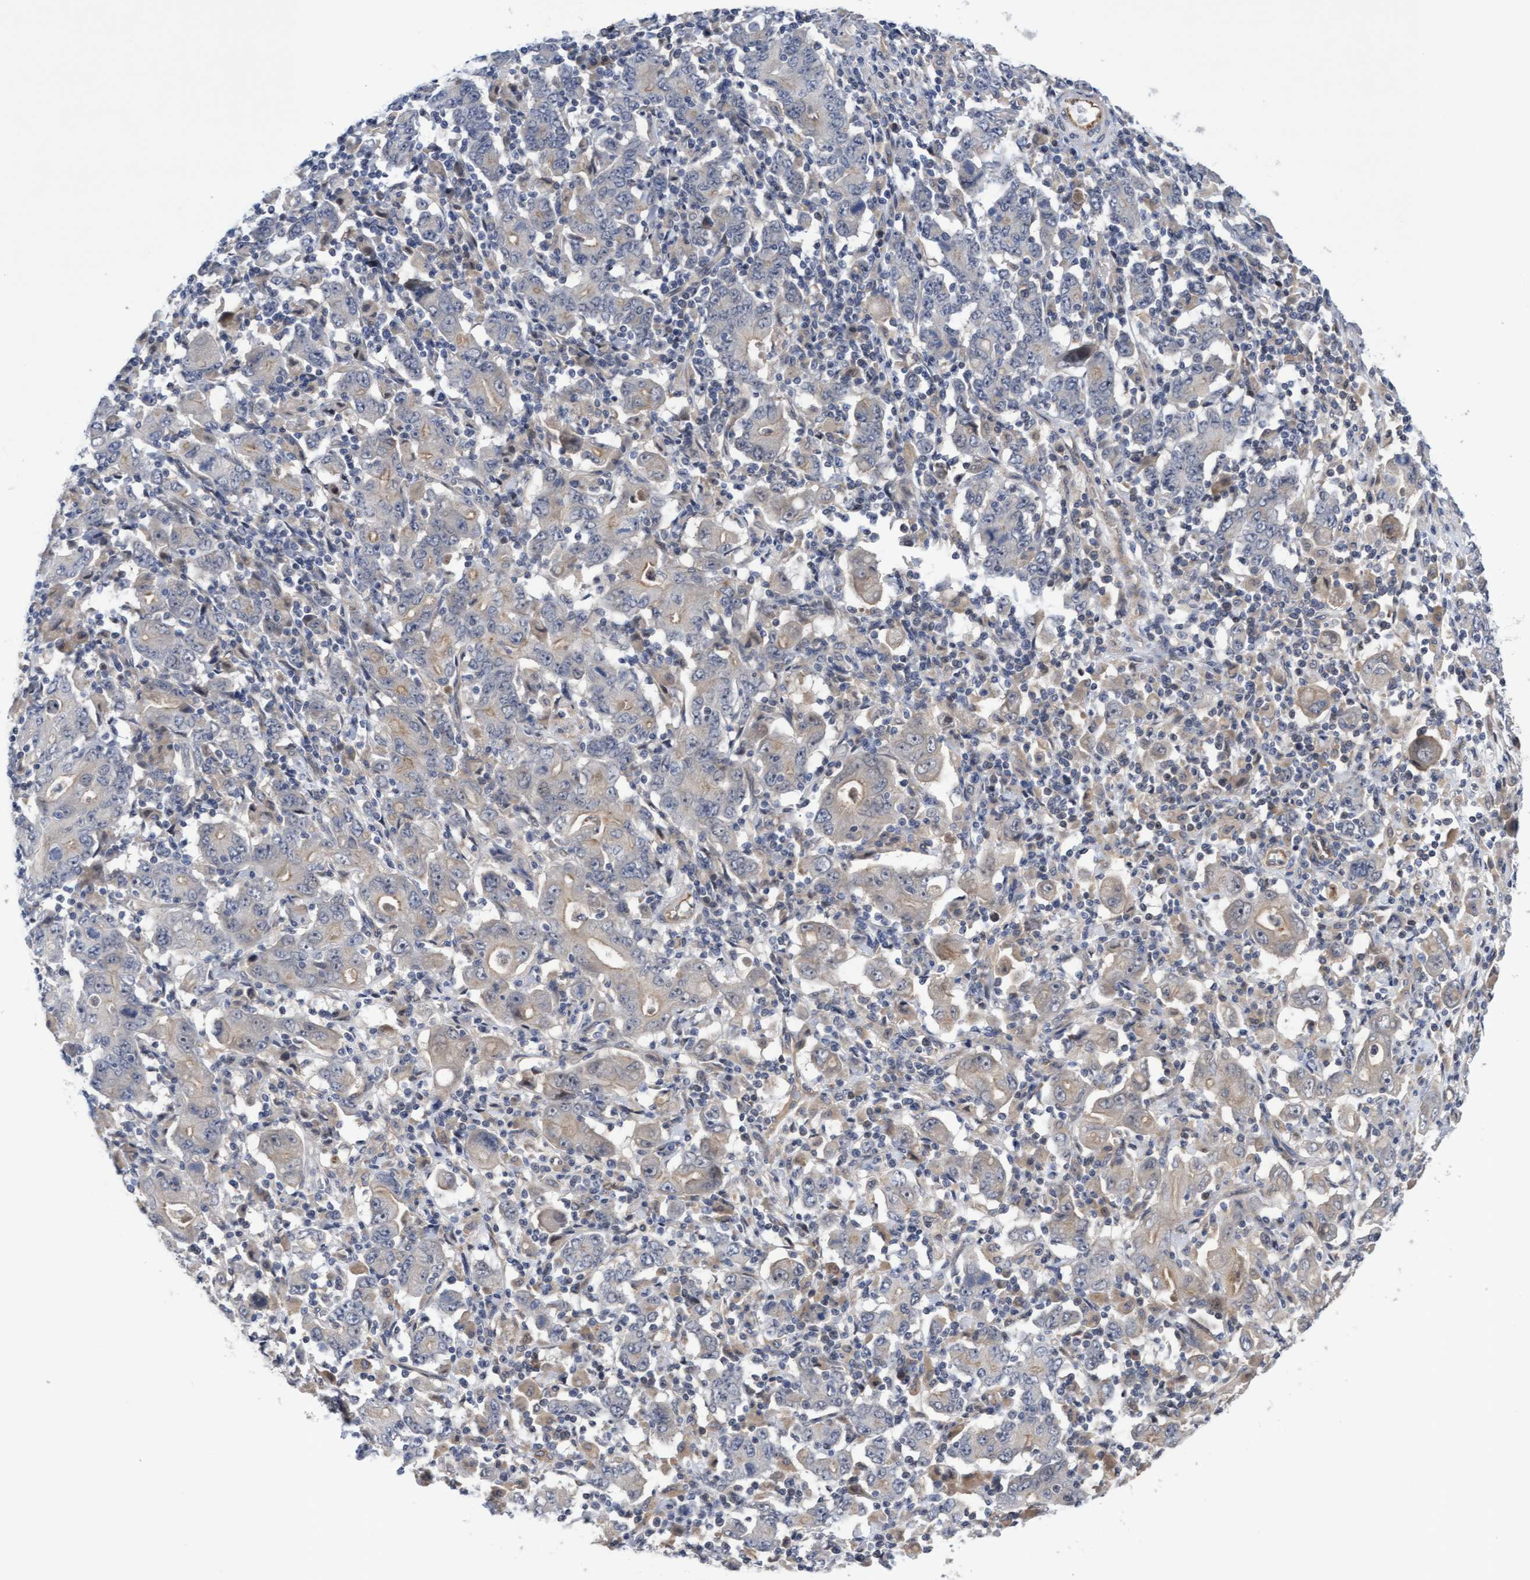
{"staining": {"intensity": "weak", "quantity": "<25%", "location": "cytoplasmic/membranous"}, "tissue": "stomach cancer", "cell_type": "Tumor cells", "image_type": "cancer", "snomed": [{"axis": "morphology", "description": "Adenocarcinoma, NOS"}, {"axis": "topography", "description": "Stomach, upper"}], "caption": "A high-resolution micrograph shows immunohistochemistry (IHC) staining of stomach cancer, which reveals no significant positivity in tumor cells. The staining is performed using DAB (3,3'-diaminobenzidine) brown chromogen with nuclei counter-stained in using hematoxylin.", "gene": "COBL", "patient": {"sex": "male", "age": 69}}